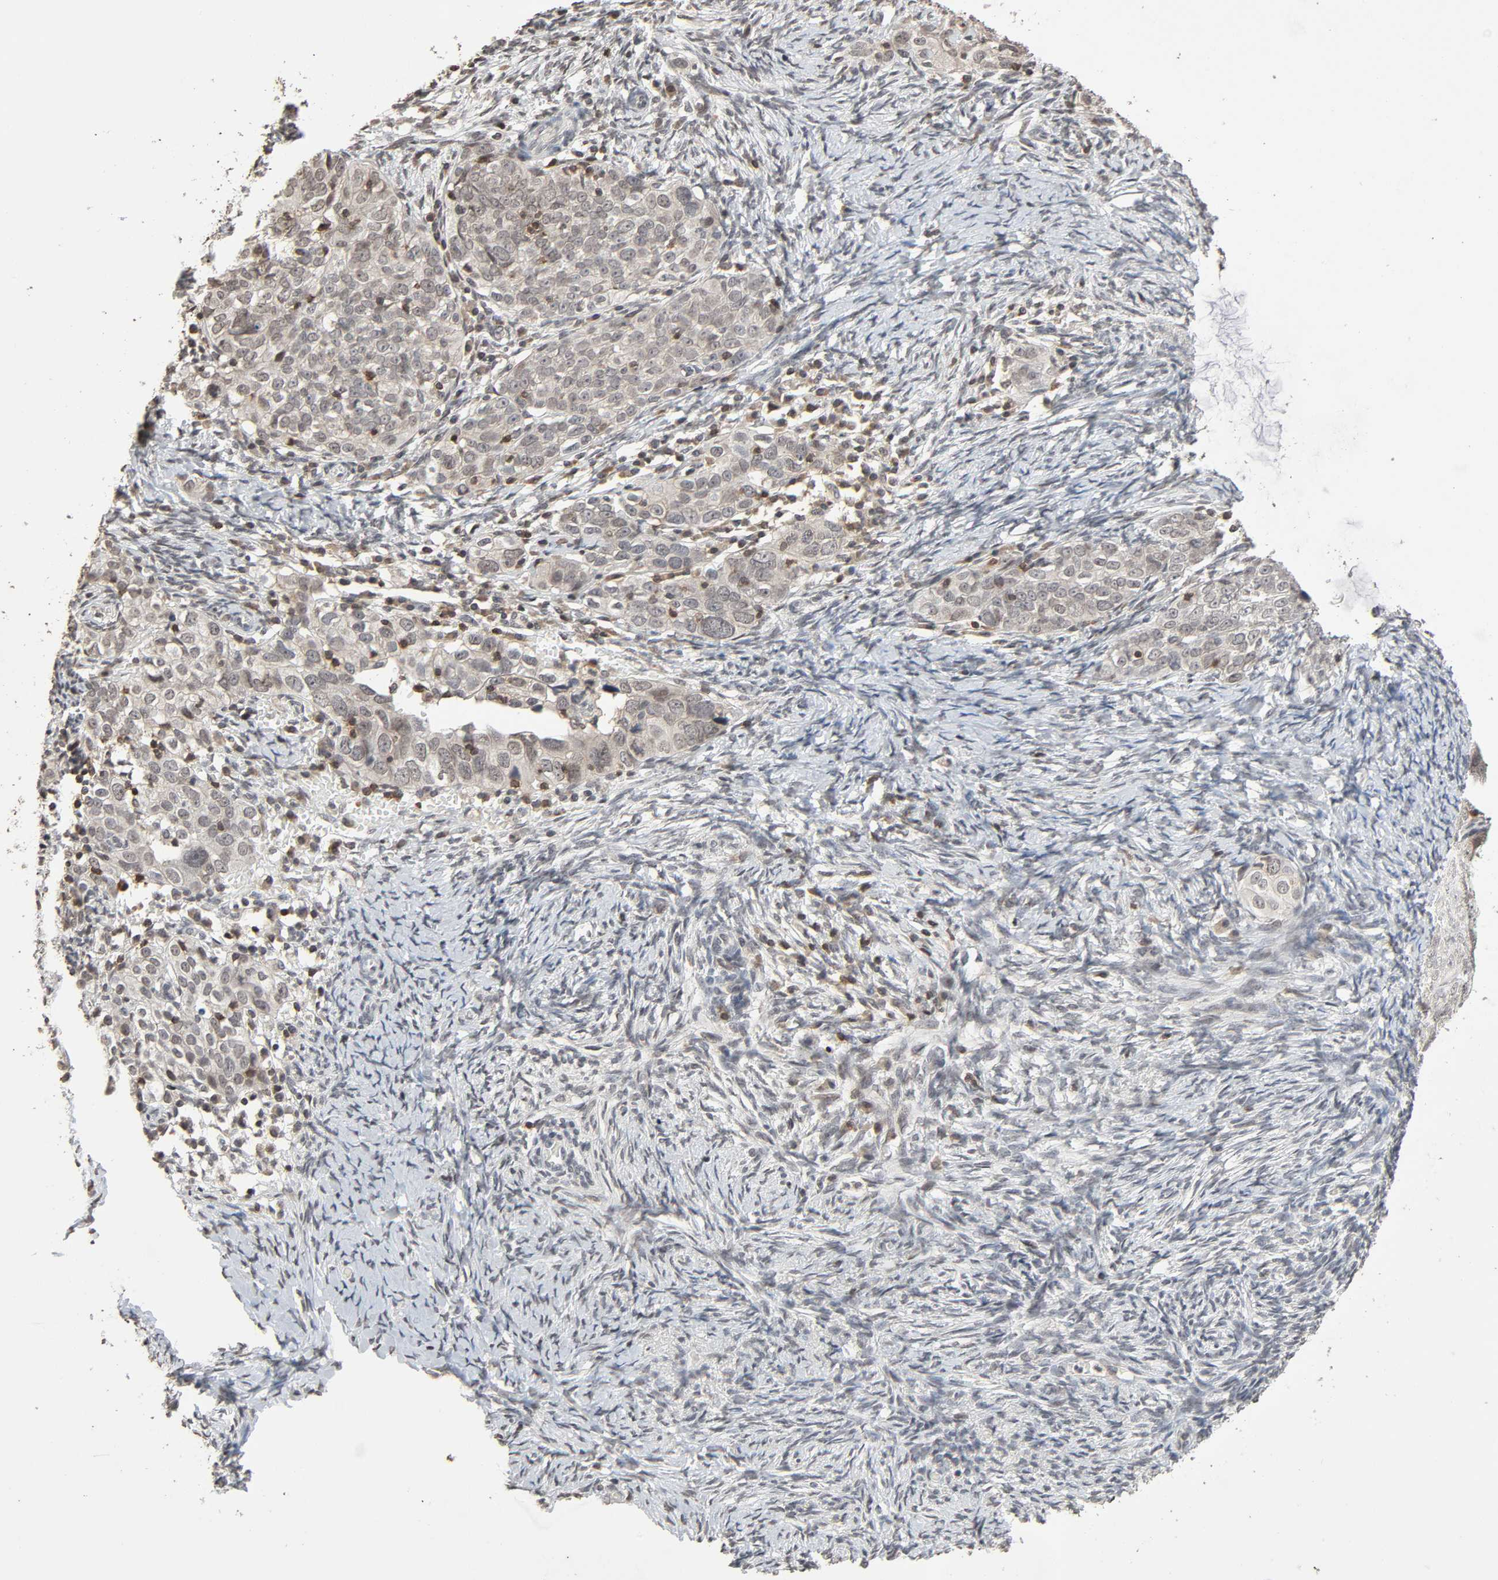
{"staining": {"intensity": "negative", "quantity": "none", "location": "none"}, "tissue": "ovarian cancer", "cell_type": "Tumor cells", "image_type": "cancer", "snomed": [{"axis": "morphology", "description": "Normal tissue, NOS"}, {"axis": "morphology", "description": "Cystadenocarcinoma, serous, NOS"}, {"axis": "topography", "description": "Ovary"}], "caption": "IHC image of human serous cystadenocarcinoma (ovarian) stained for a protein (brown), which shows no positivity in tumor cells. (DAB immunohistochemistry with hematoxylin counter stain).", "gene": "STK4", "patient": {"sex": "female", "age": 62}}